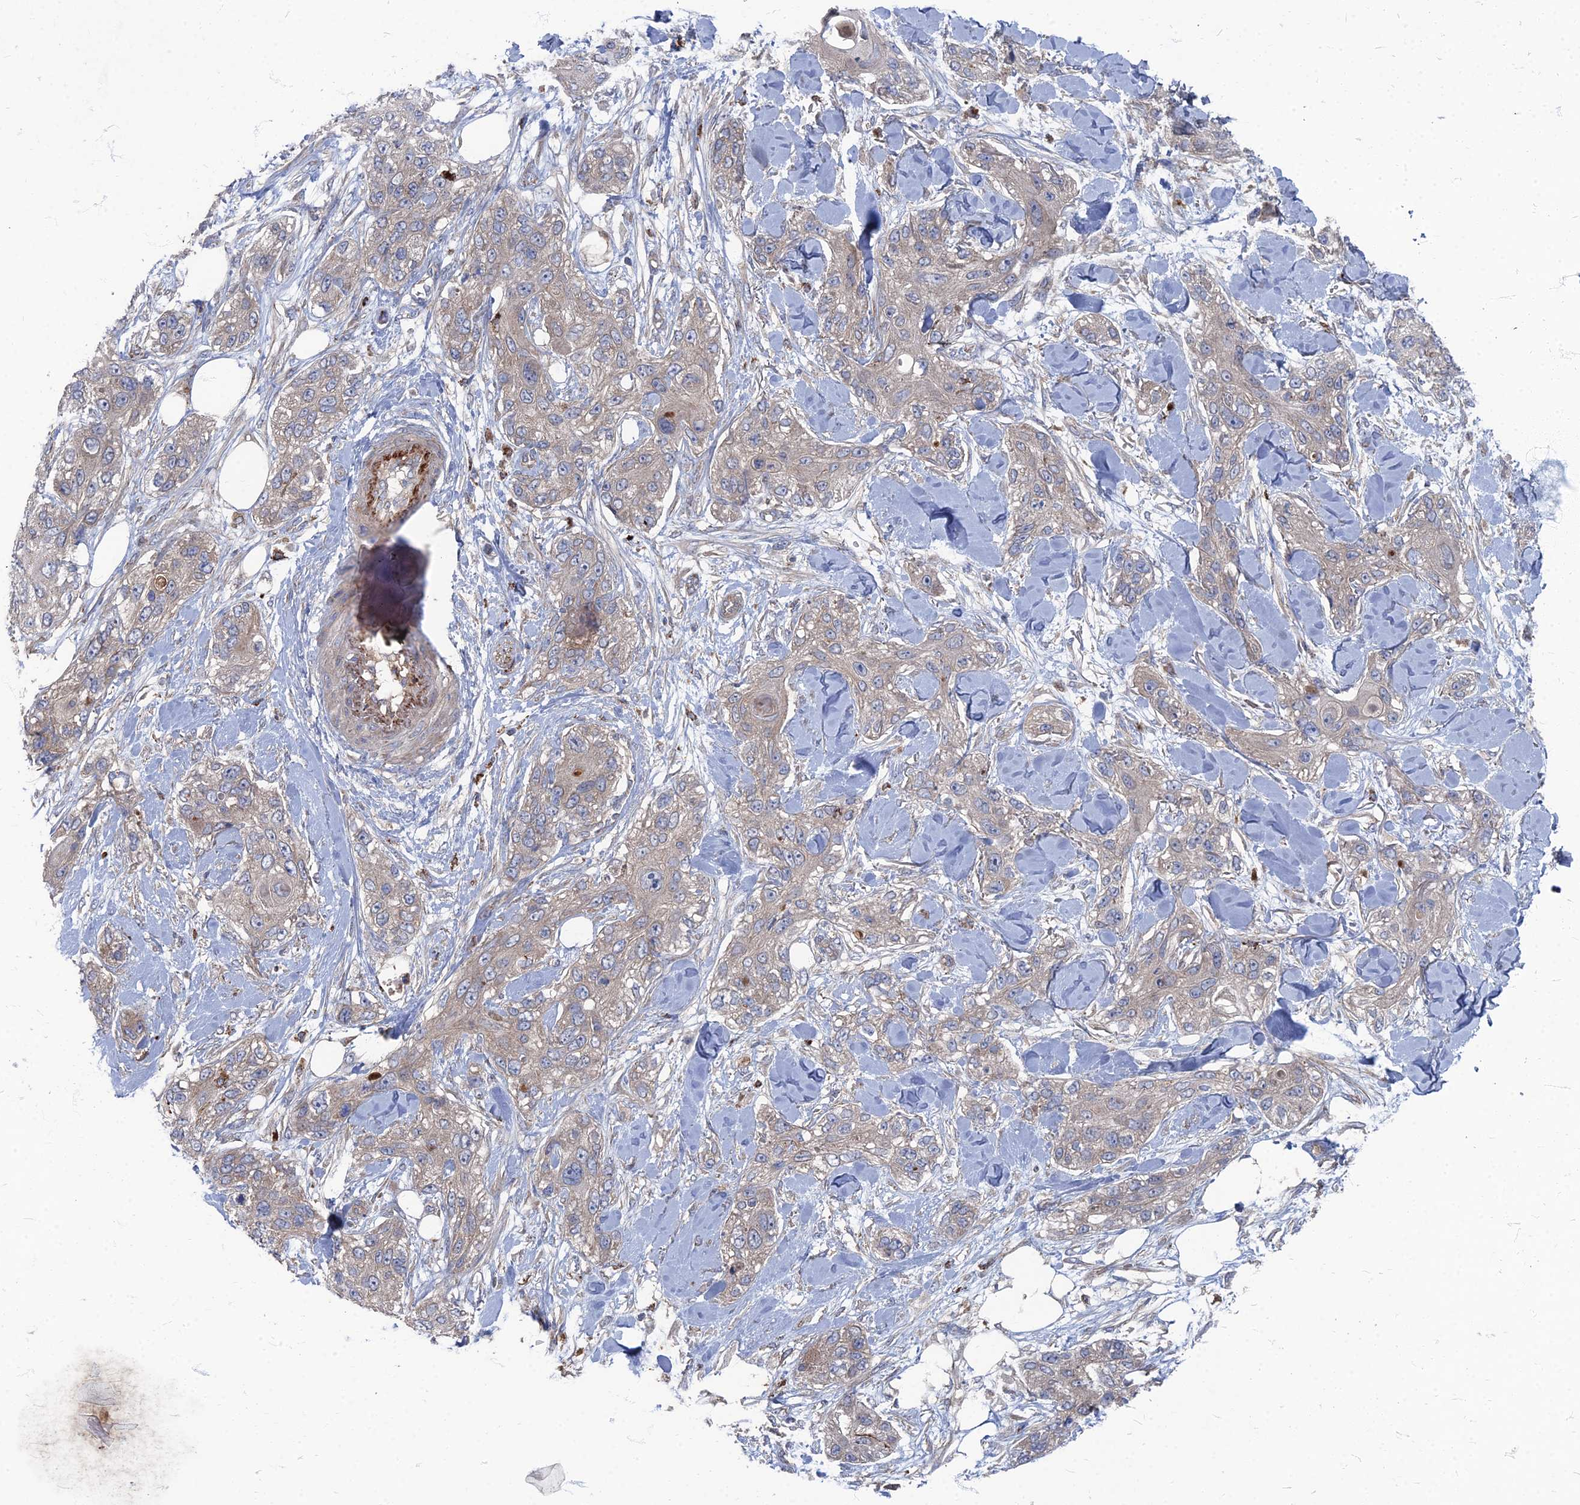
{"staining": {"intensity": "weak", "quantity": ">75%", "location": "cytoplasmic/membranous"}, "tissue": "skin cancer", "cell_type": "Tumor cells", "image_type": "cancer", "snomed": [{"axis": "morphology", "description": "Normal tissue, NOS"}, {"axis": "morphology", "description": "Squamous cell carcinoma, NOS"}, {"axis": "topography", "description": "Skin"}], "caption": "Skin cancer tissue demonstrates weak cytoplasmic/membranous expression in approximately >75% of tumor cells, visualized by immunohistochemistry.", "gene": "PPCDC", "patient": {"sex": "male", "age": 72}}